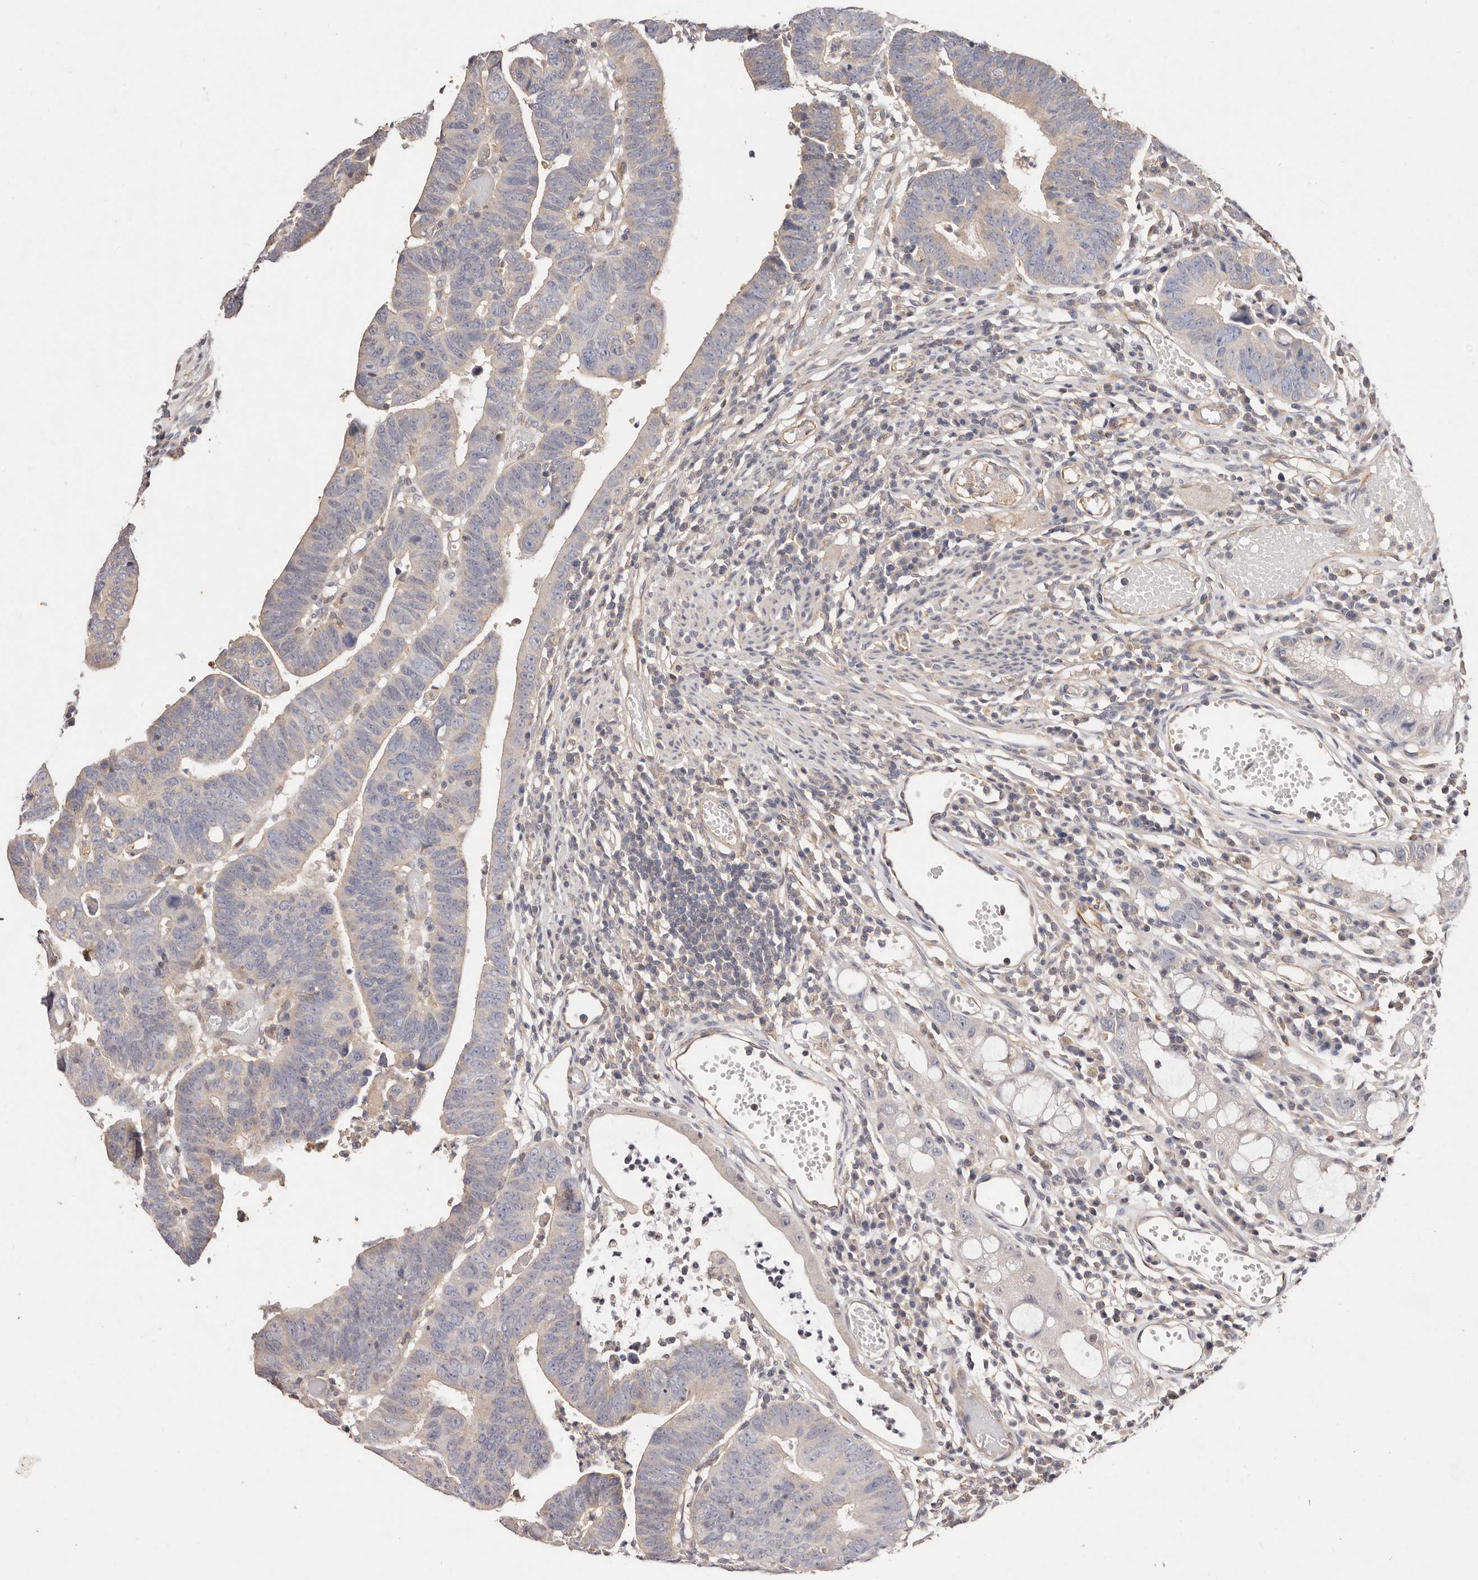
{"staining": {"intensity": "negative", "quantity": "none", "location": "none"}, "tissue": "colorectal cancer", "cell_type": "Tumor cells", "image_type": "cancer", "snomed": [{"axis": "morphology", "description": "Adenocarcinoma, NOS"}, {"axis": "topography", "description": "Rectum"}], "caption": "An immunohistochemistry histopathology image of colorectal cancer is shown. There is no staining in tumor cells of colorectal cancer.", "gene": "THBS3", "patient": {"sex": "female", "age": 65}}